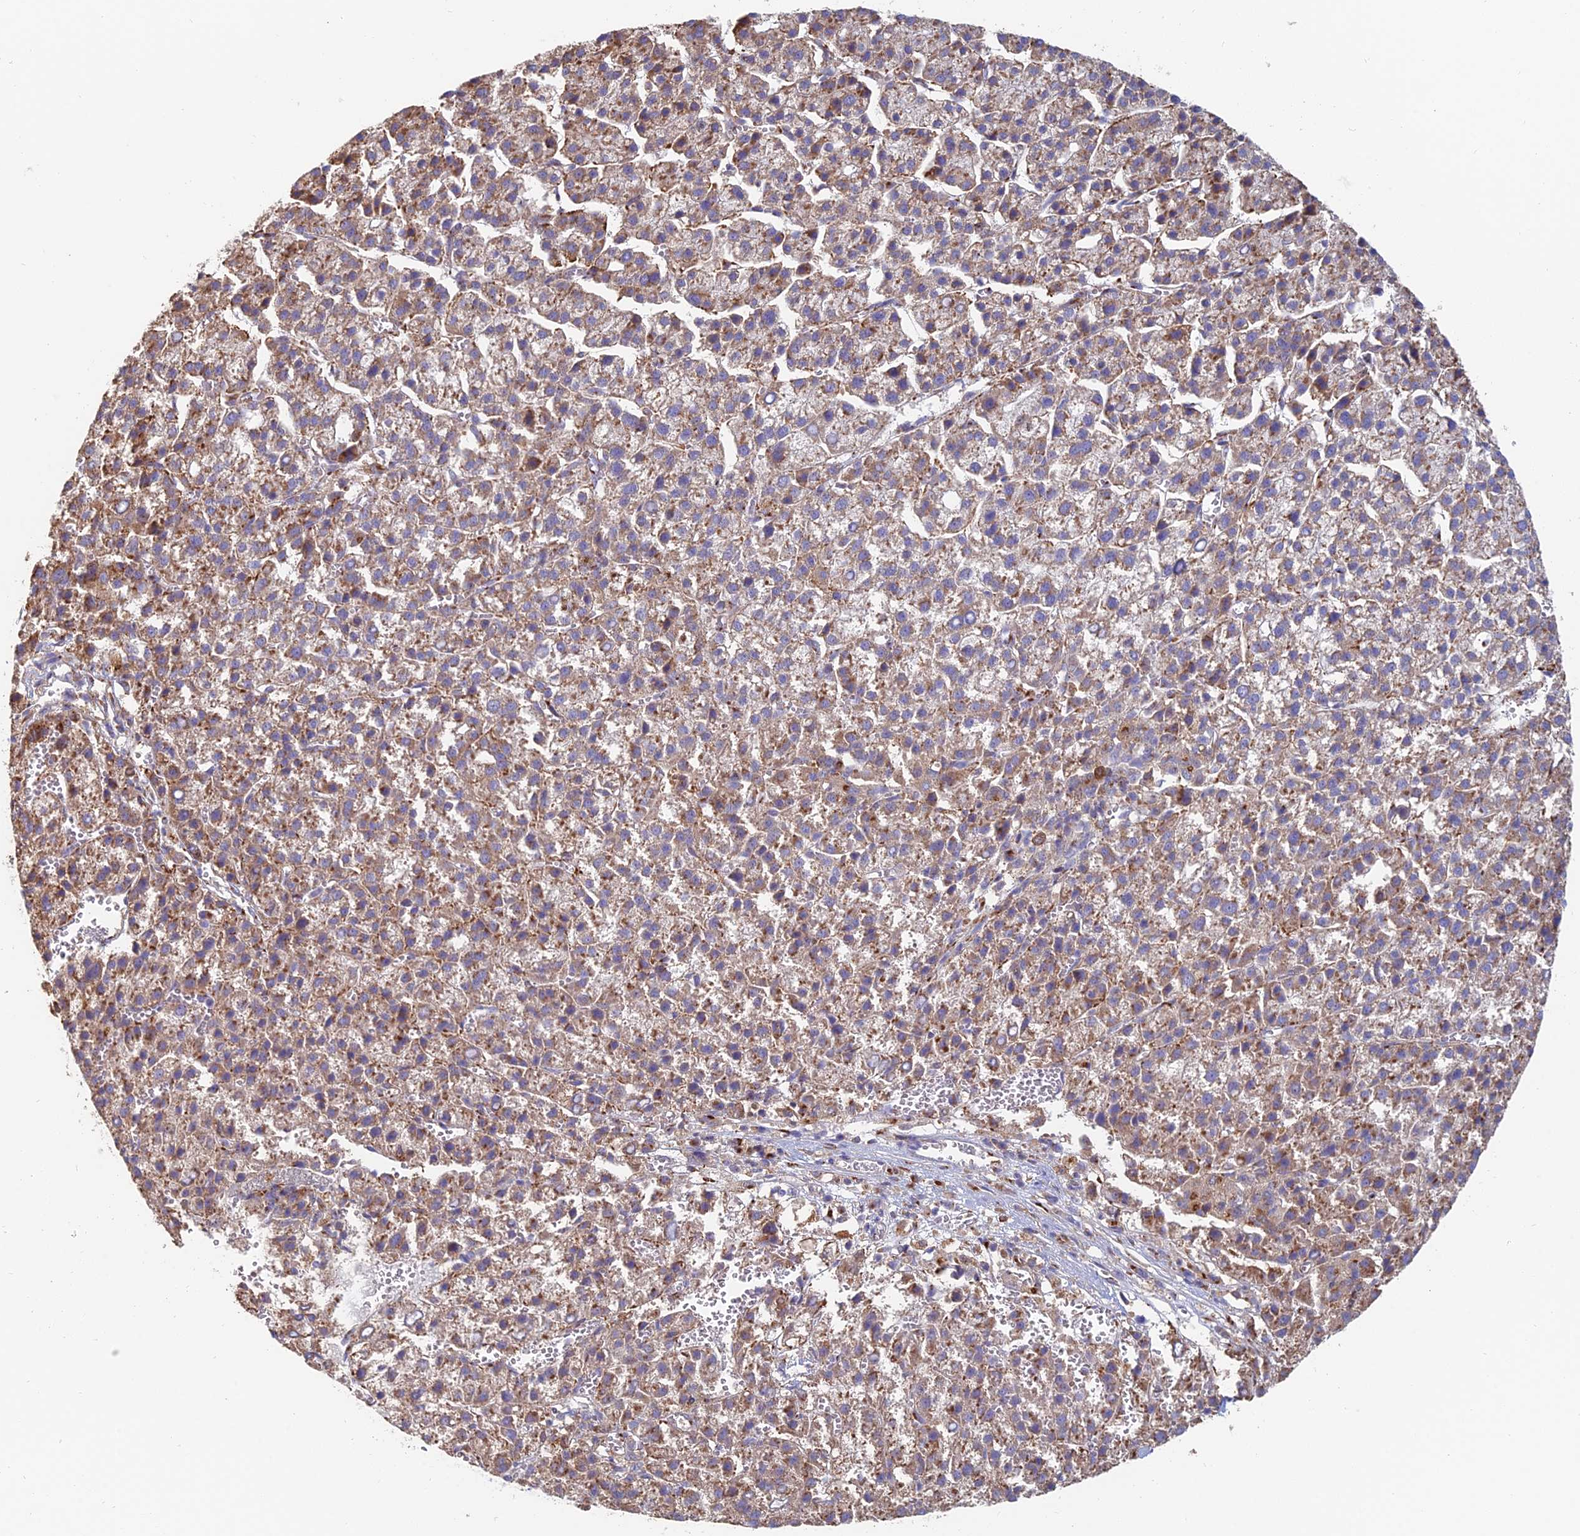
{"staining": {"intensity": "weak", "quantity": ">75%", "location": "cytoplasmic/membranous"}, "tissue": "liver cancer", "cell_type": "Tumor cells", "image_type": "cancer", "snomed": [{"axis": "morphology", "description": "Carcinoma, Hepatocellular, NOS"}, {"axis": "topography", "description": "Liver"}], "caption": "Liver cancer (hepatocellular carcinoma) stained for a protein exhibits weak cytoplasmic/membranous positivity in tumor cells.", "gene": "HS2ST1", "patient": {"sex": "female", "age": 58}}